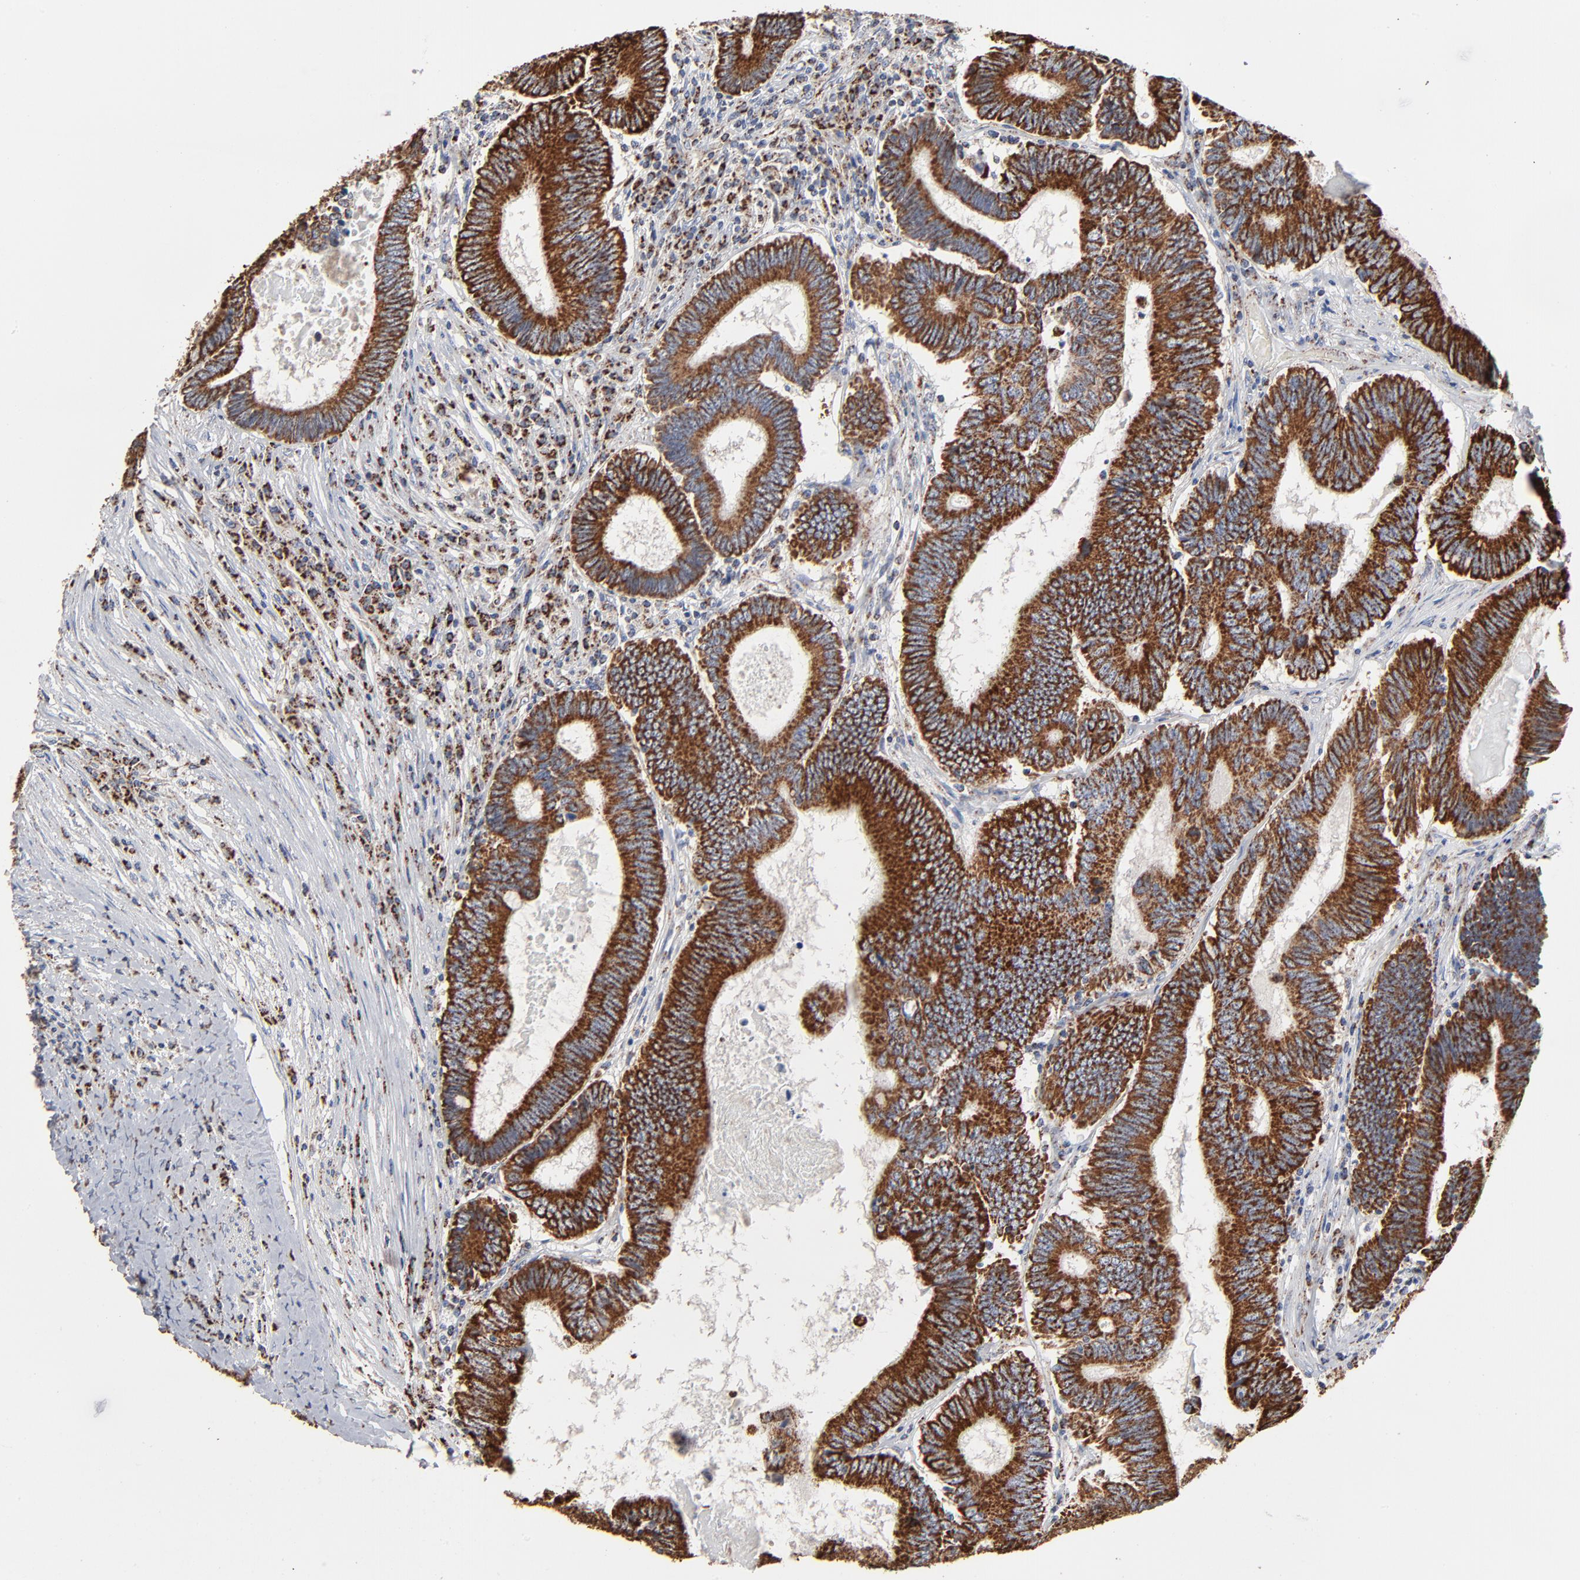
{"staining": {"intensity": "strong", "quantity": ">75%", "location": "cytoplasmic/membranous"}, "tissue": "colorectal cancer", "cell_type": "Tumor cells", "image_type": "cancer", "snomed": [{"axis": "morphology", "description": "Adenocarcinoma, NOS"}, {"axis": "topography", "description": "Colon"}], "caption": "An immunohistochemistry micrograph of neoplastic tissue is shown. Protein staining in brown labels strong cytoplasmic/membranous positivity in colorectal cancer within tumor cells.", "gene": "UQCRC1", "patient": {"sex": "female", "age": 78}}